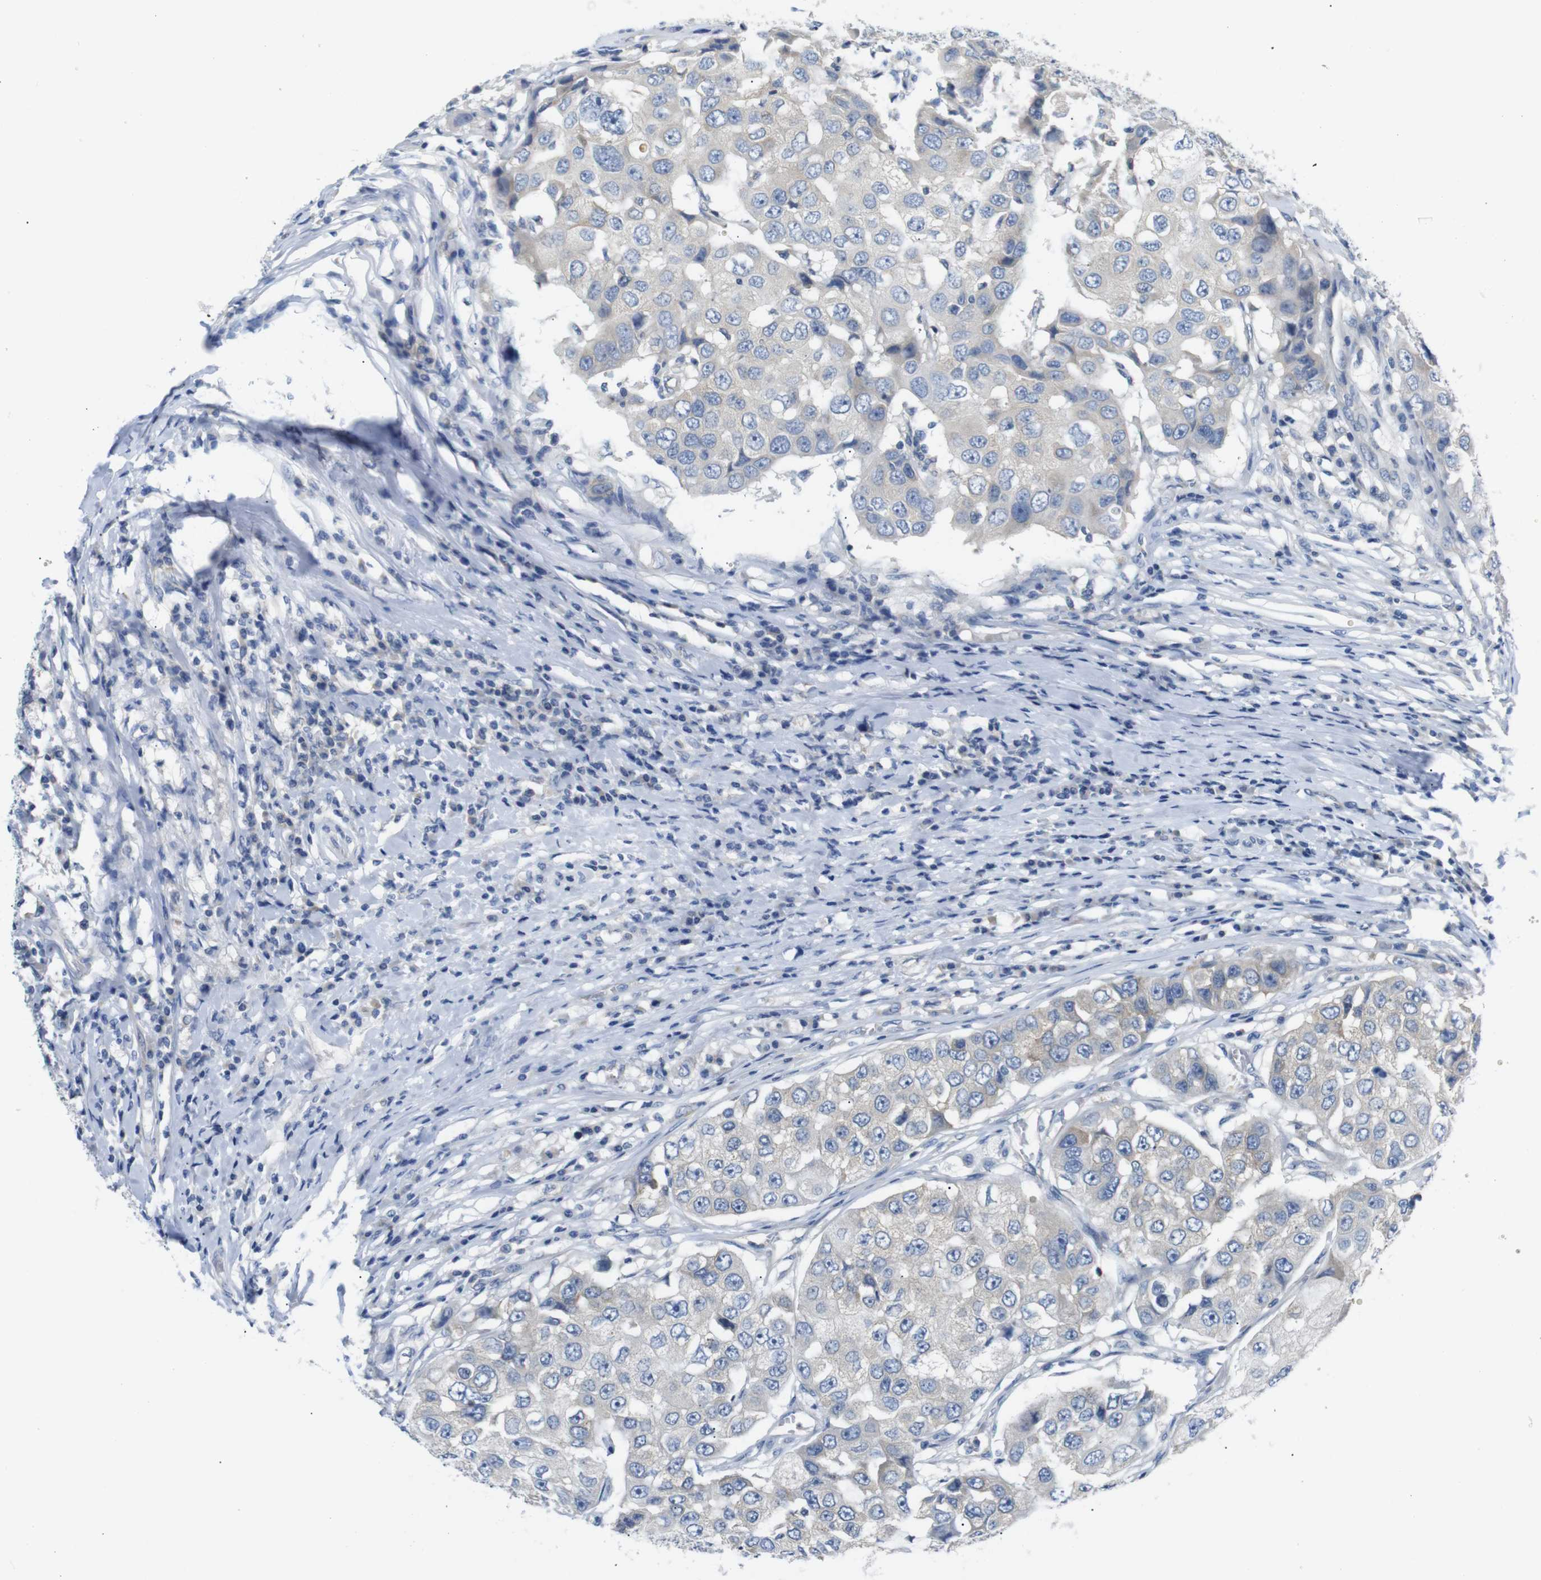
{"staining": {"intensity": "weak", "quantity": ">75%", "location": "cytoplasmic/membranous"}, "tissue": "breast cancer", "cell_type": "Tumor cells", "image_type": "cancer", "snomed": [{"axis": "morphology", "description": "Duct carcinoma"}, {"axis": "topography", "description": "Breast"}], "caption": "Tumor cells demonstrate weak cytoplasmic/membranous expression in approximately >75% of cells in breast cancer (intraductal carcinoma).", "gene": "DCP1A", "patient": {"sex": "female", "age": 27}}